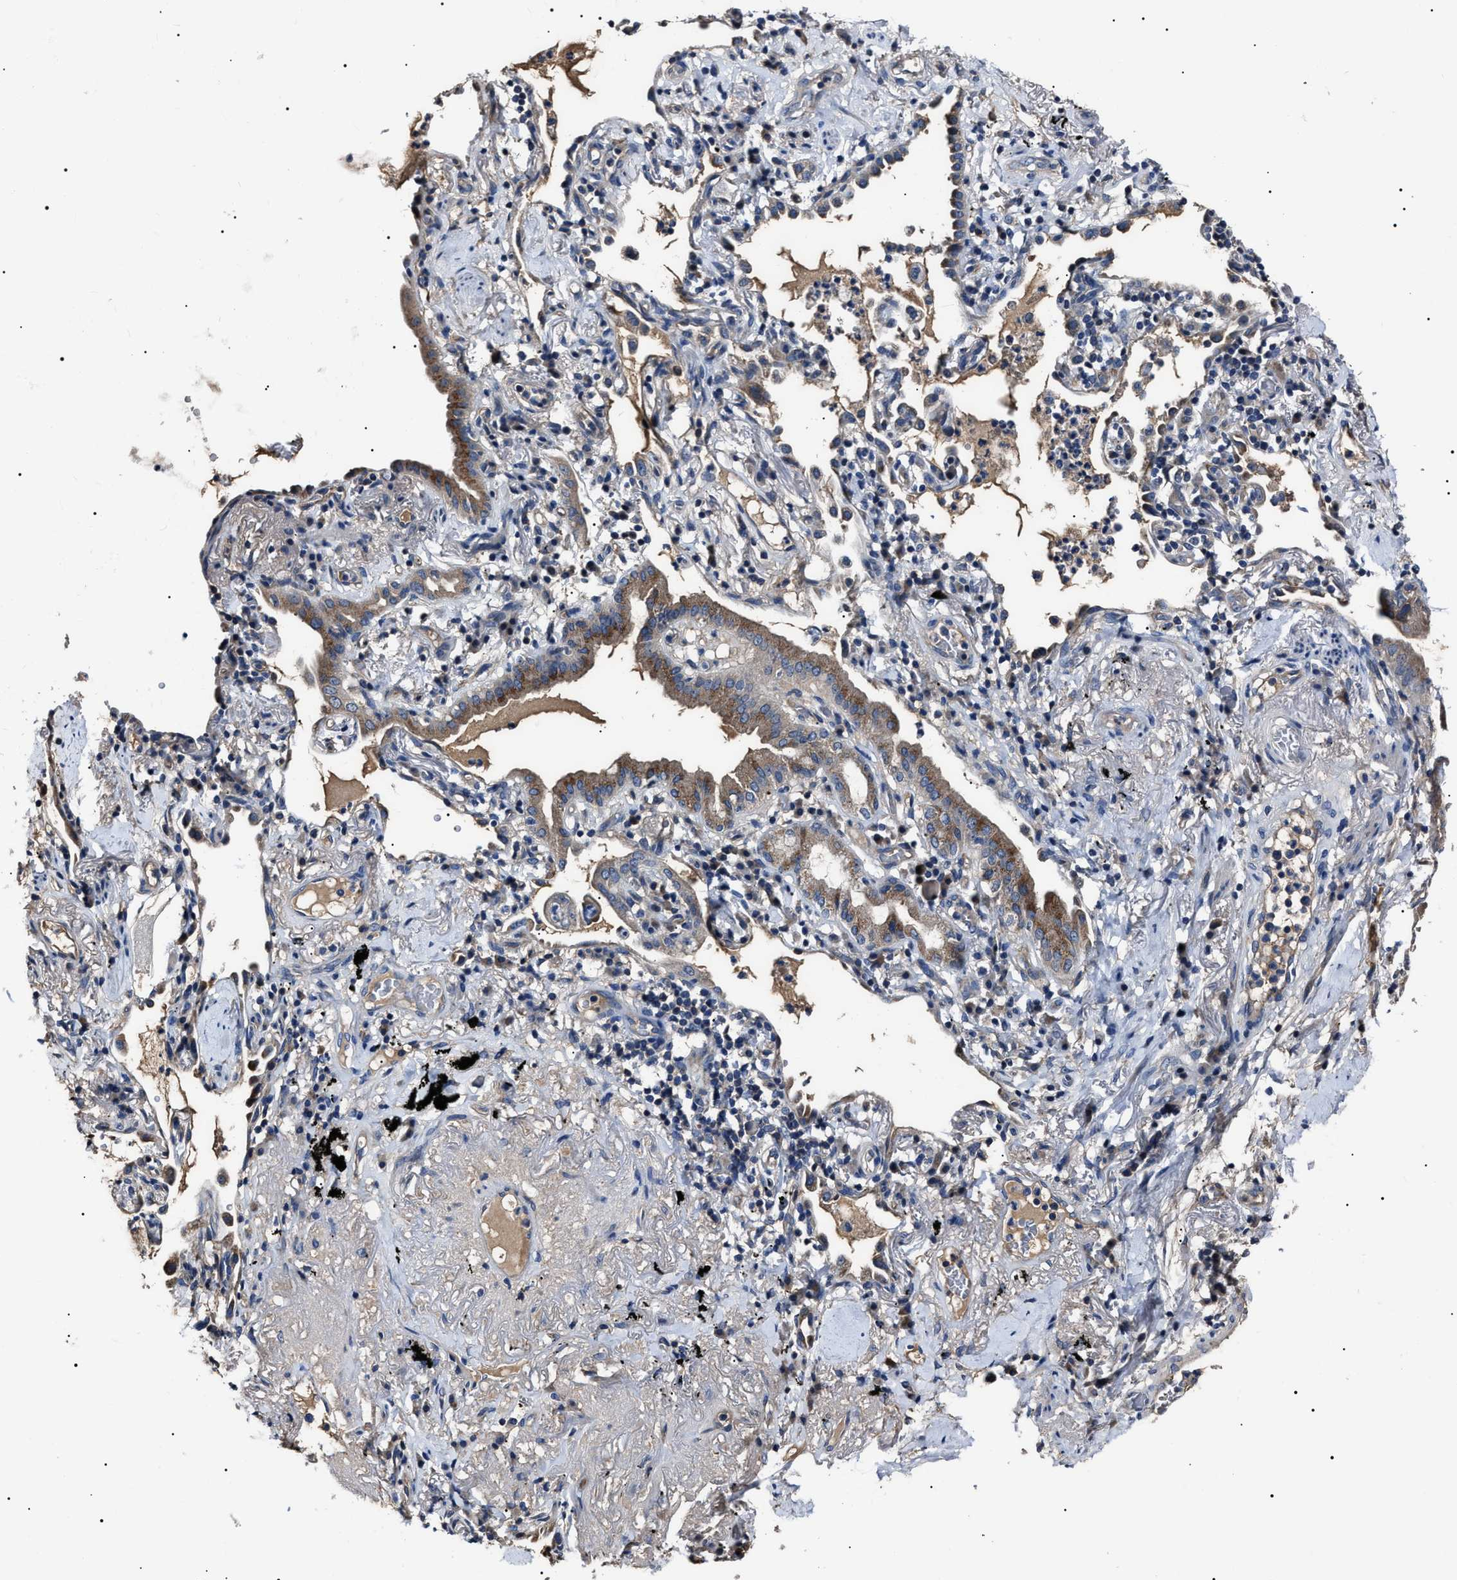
{"staining": {"intensity": "weak", "quantity": ">75%", "location": "cytoplasmic/membranous"}, "tissue": "lung cancer", "cell_type": "Tumor cells", "image_type": "cancer", "snomed": [{"axis": "morphology", "description": "Normal tissue, NOS"}, {"axis": "morphology", "description": "Adenocarcinoma, NOS"}, {"axis": "topography", "description": "Bronchus"}, {"axis": "topography", "description": "Lung"}], "caption": "Immunohistochemical staining of human lung cancer shows low levels of weak cytoplasmic/membranous protein staining in about >75% of tumor cells. The staining was performed using DAB (3,3'-diaminobenzidine) to visualize the protein expression in brown, while the nuclei were stained in blue with hematoxylin (Magnification: 20x).", "gene": "IFT81", "patient": {"sex": "female", "age": 70}}